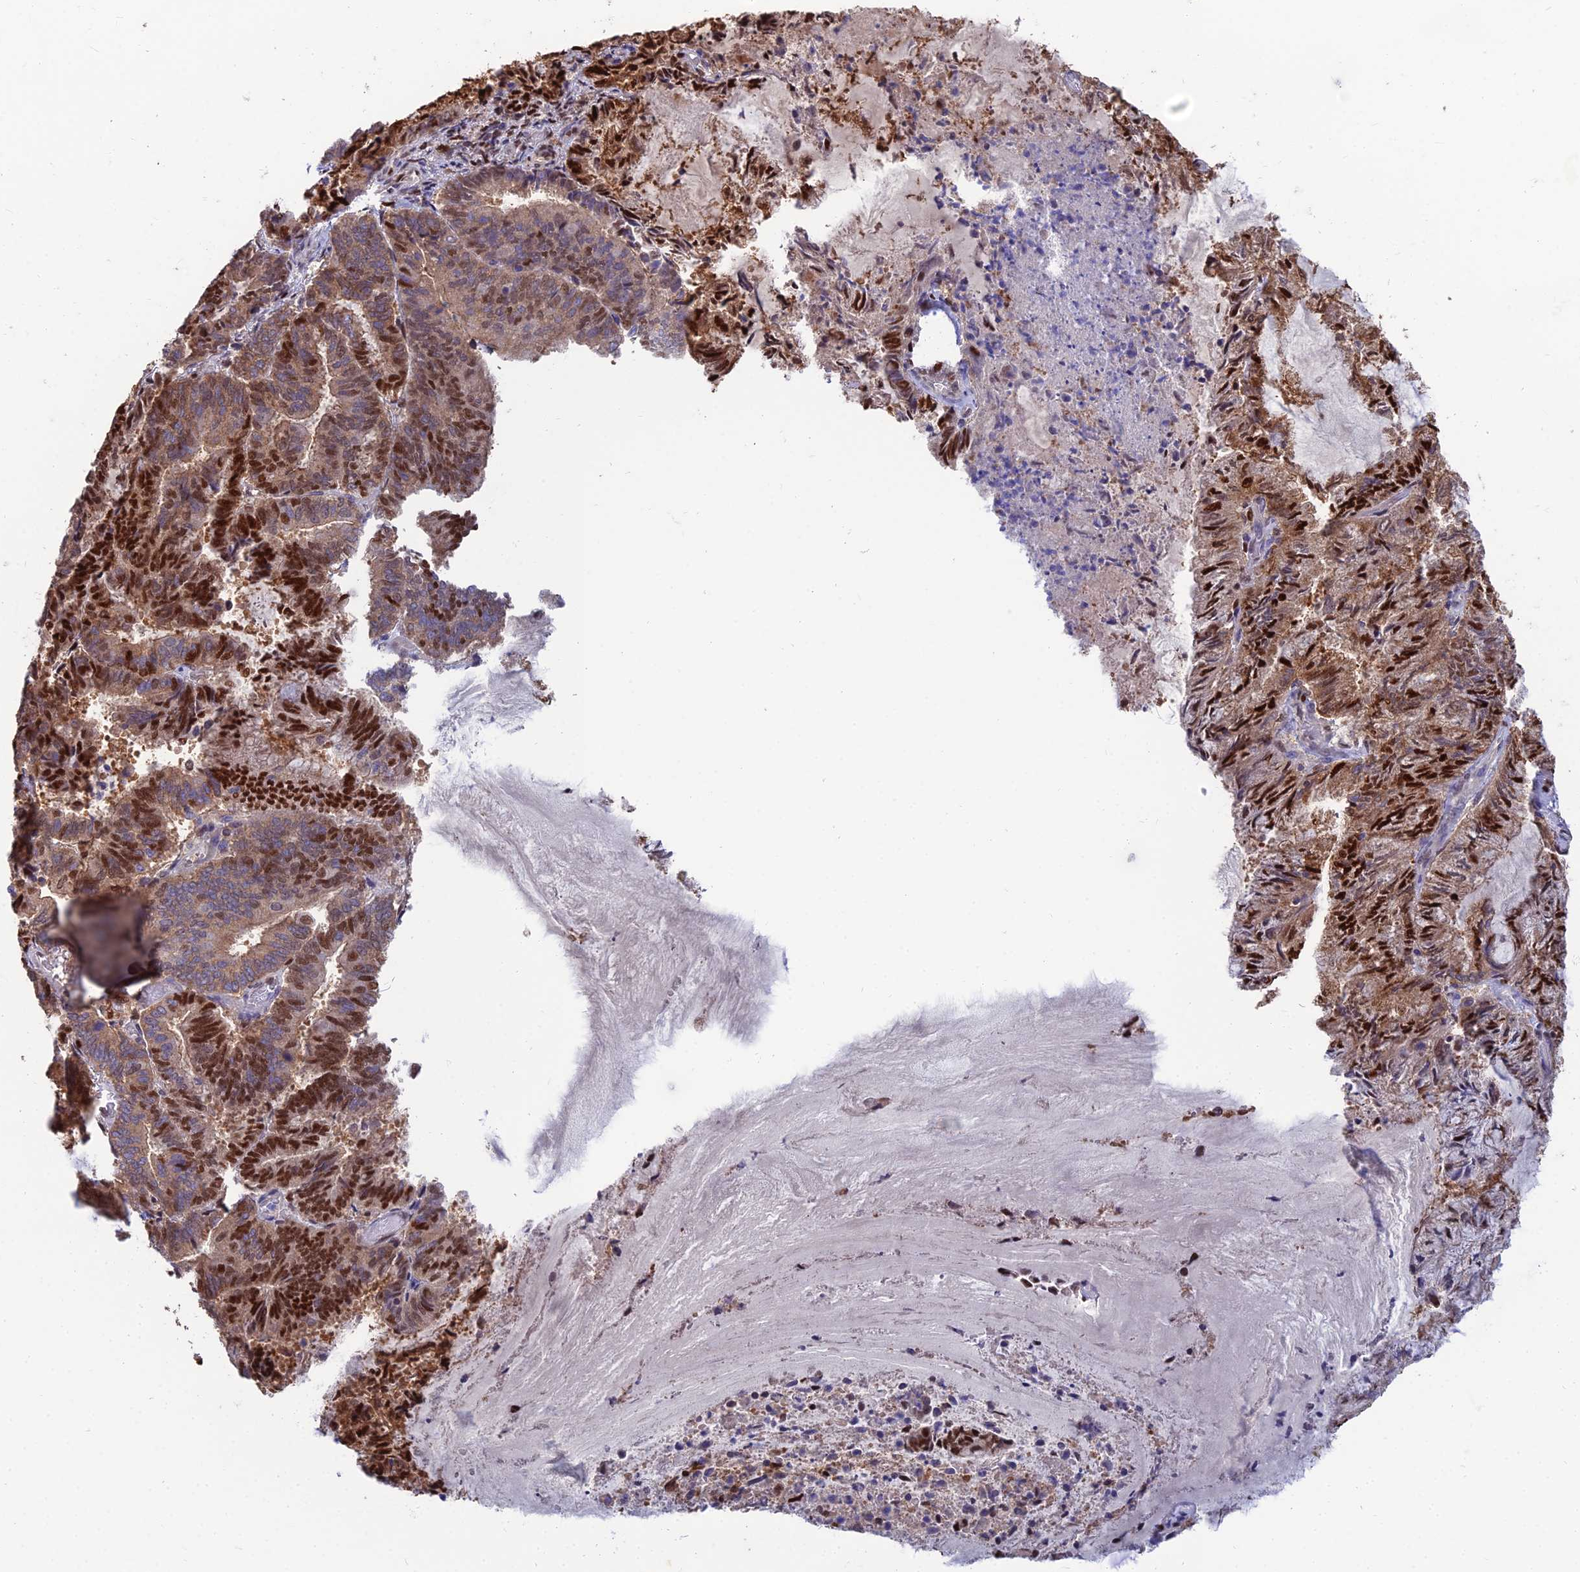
{"staining": {"intensity": "strong", "quantity": ">75%", "location": "cytoplasmic/membranous,nuclear"}, "tissue": "endometrial cancer", "cell_type": "Tumor cells", "image_type": "cancer", "snomed": [{"axis": "morphology", "description": "Adenocarcinoma, NOS"}, {"axis": "topography", "description": "Endometrium"}], "caption": "This is a micrograph of immunohistochemistry (IHC) staining of endometrial cancer (adenocarcinoma), which shows strong expression in the cytoplasmic/membranous and nuclear of tumor cells.", "gene": "DNPEP", "patient": {"sex": "female", "age": 80}}